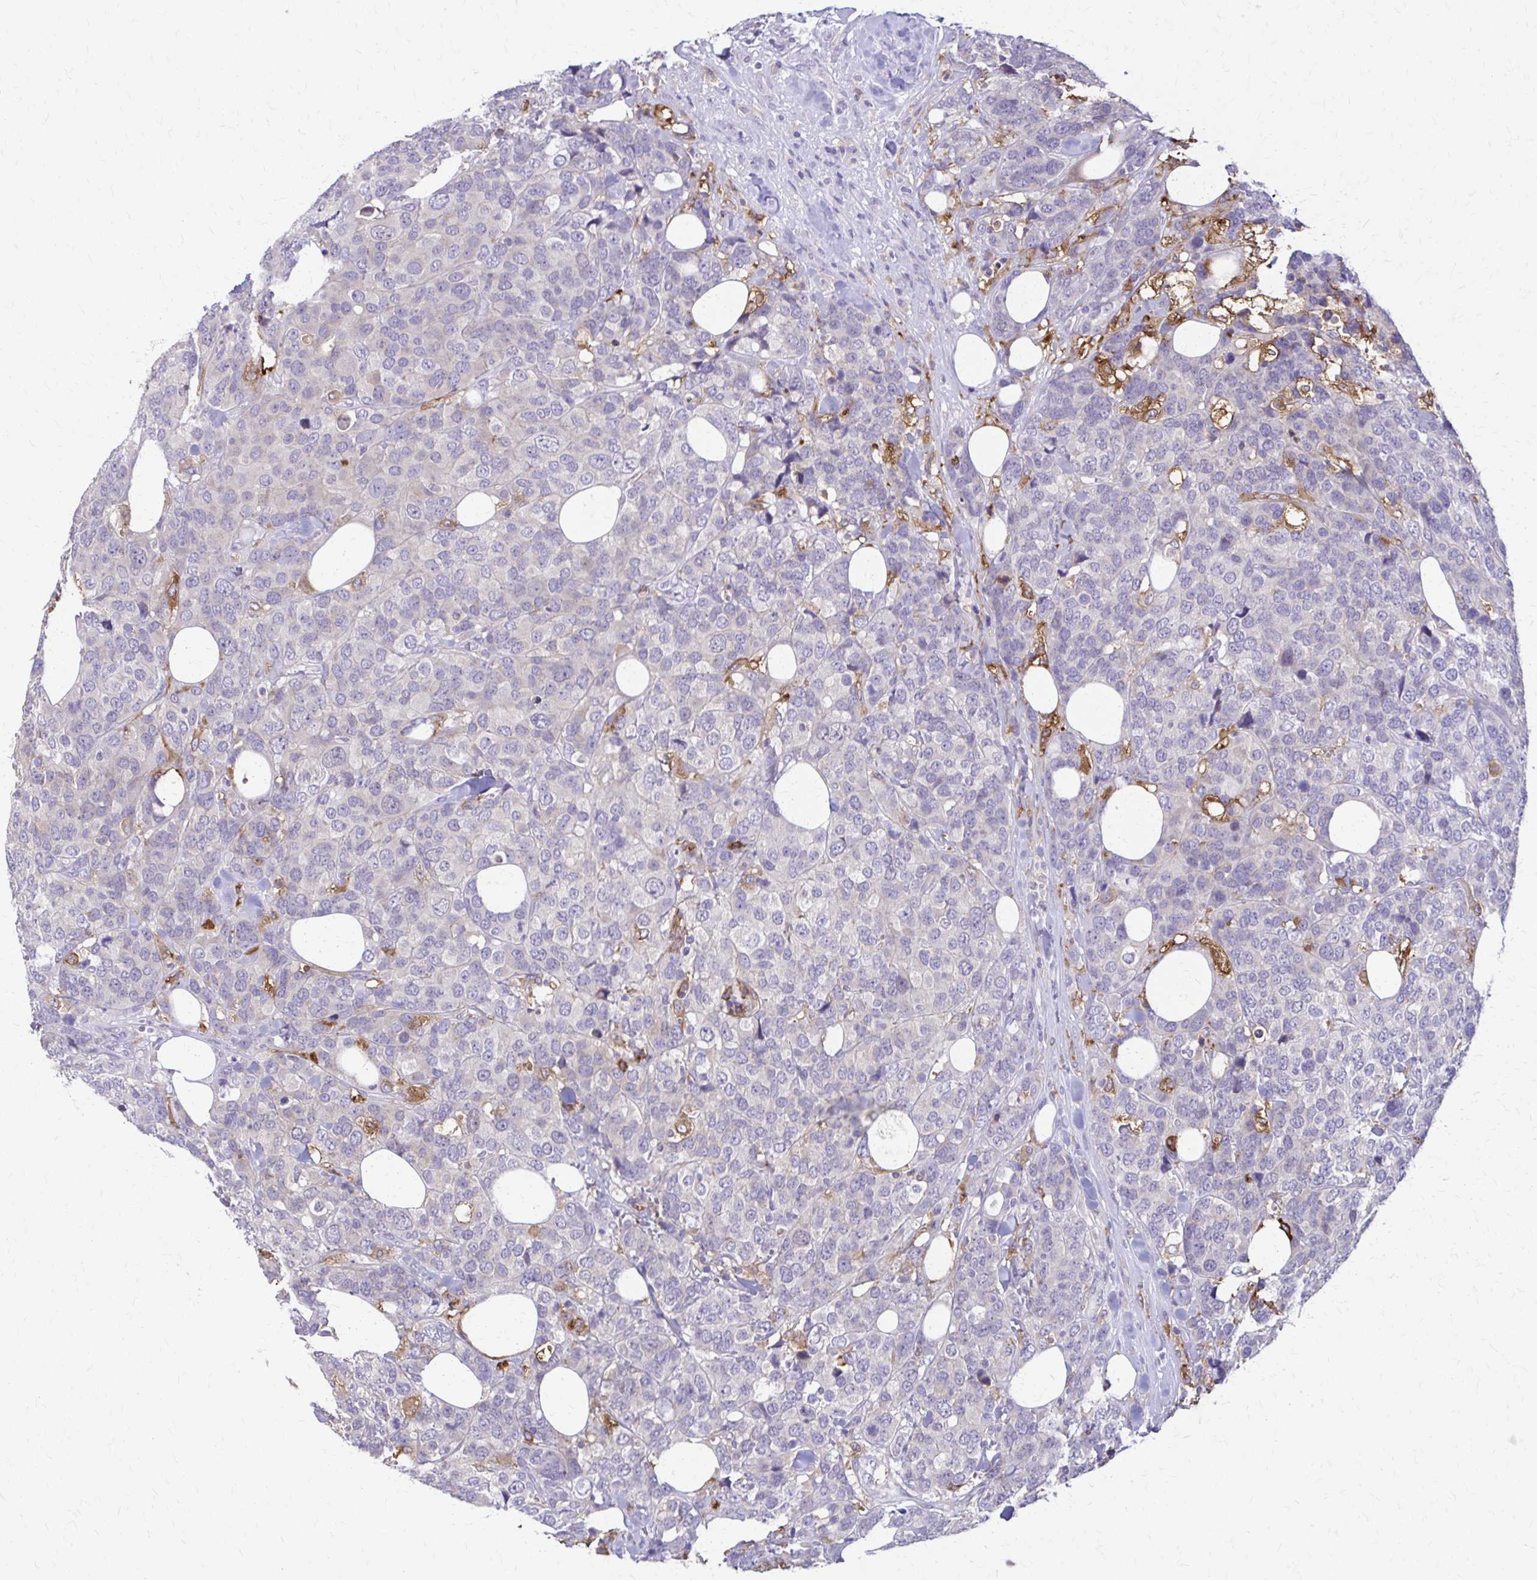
{"staining": {"intensity": "negative", "quantity": "none", "location": "none"}, "tissue": "breast cancer", "cell_type": "Tumor cells", "image_type": "cancer", "snomed": [{"axis": "morphology", "description": "Lobular carcinoma"}, {"axis": "topography", "description": "Breast"}], "caption": "A micrograph of lobular carcinoma (breast) stained for a protein exhibits no brown staining in tumor cells.", "gene": "PIK3AP1", "patient": {"sex": "female", "age": 59}}